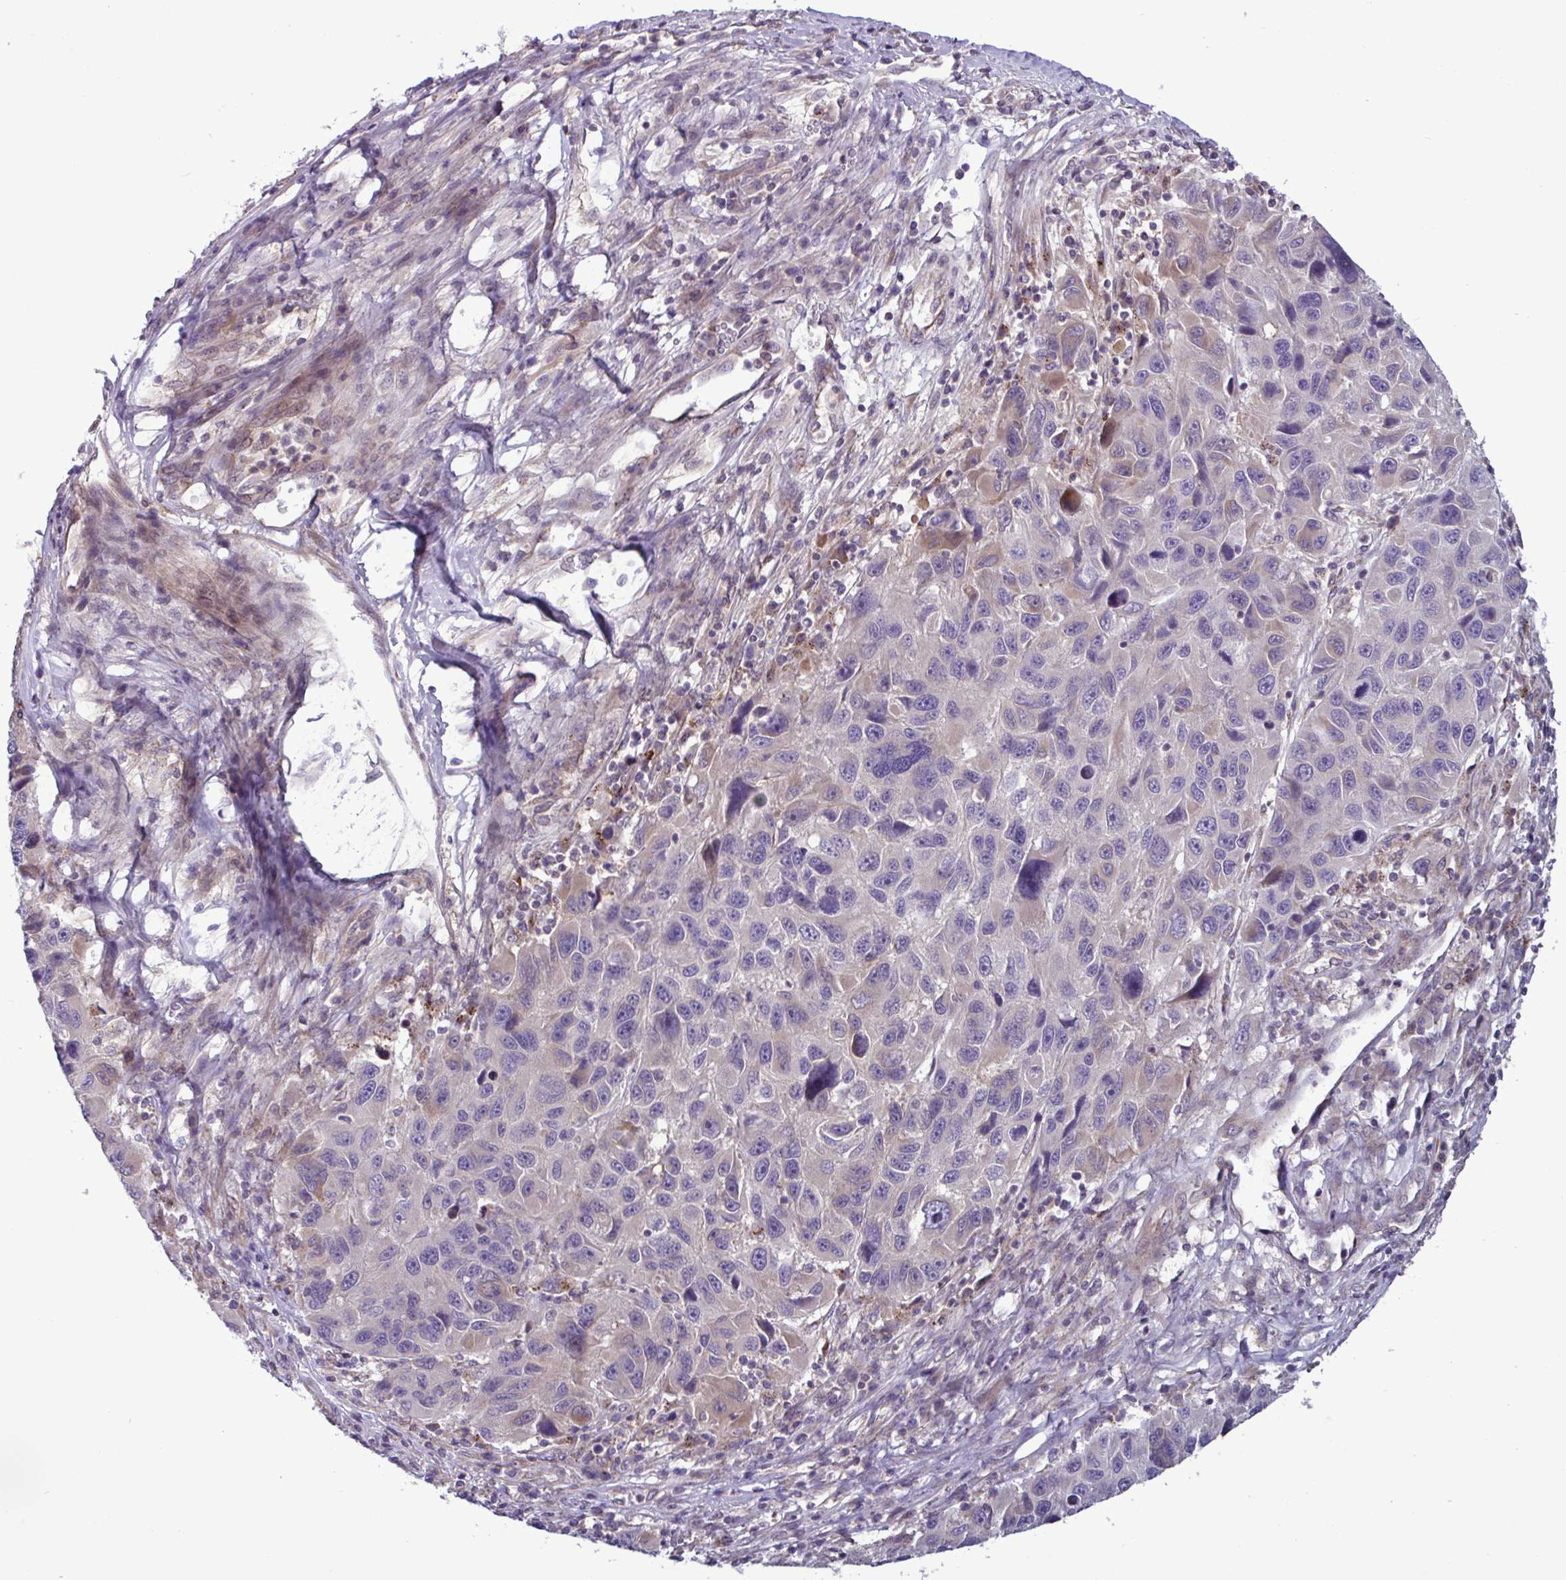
{"staining": {"intensity": "moderate", "quantity": "<25%", "location": "cytoplasmic/membranous"}, "tissue": "melanoma", "cell_type": "Tumor cells", "image_type": "cancer", "snomed": [{"axis": "morphology", "description": "Malignant melanoma, NOS"}, {"axis": "topography", "description": "Skin"}], "caption": "Brown immunohistochemical staining in melanoma shows moderate cytoplasmic/membranous staining in about <25% of tumor cells.", "gene": "GLTP", "patient": {"sex": "male", "age": 53}}